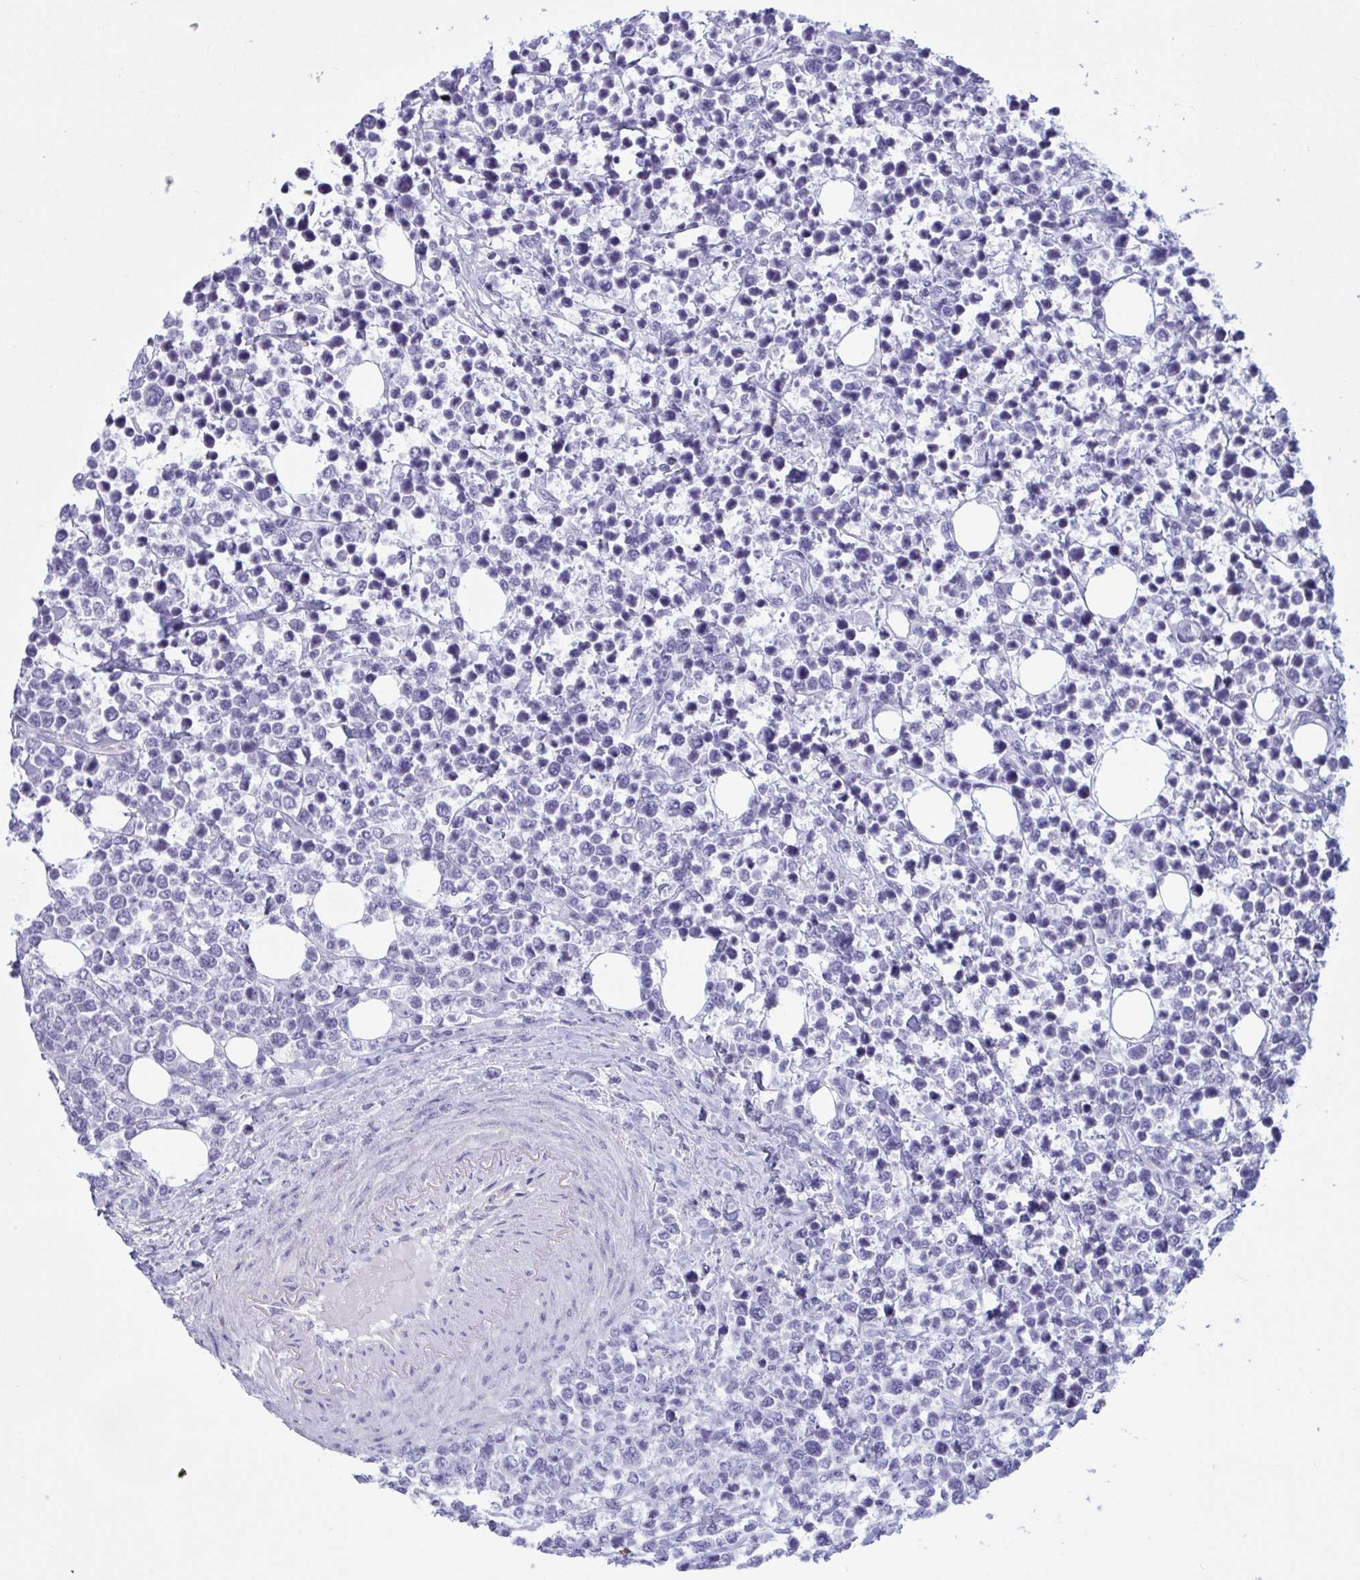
{"staining": {"intensity": "negative", "quantity": "none", "location": "none"}, "tissue": "lymphoma", "cell_type": "Tumor cells", "image_type": "cancer", "snomed": [{"axis": "morphology", "description": "Malignant lymphoma, non-Hodgkin's type, Low grade"}, {"axis": "topography", "description": "Lymph node"}], "caption": "Lymphoma was stained to show a protein in brown. There is no significant staining in tumor cells.", "gene": "MYH10", "patient": {"sex": "male", "age": 60}}